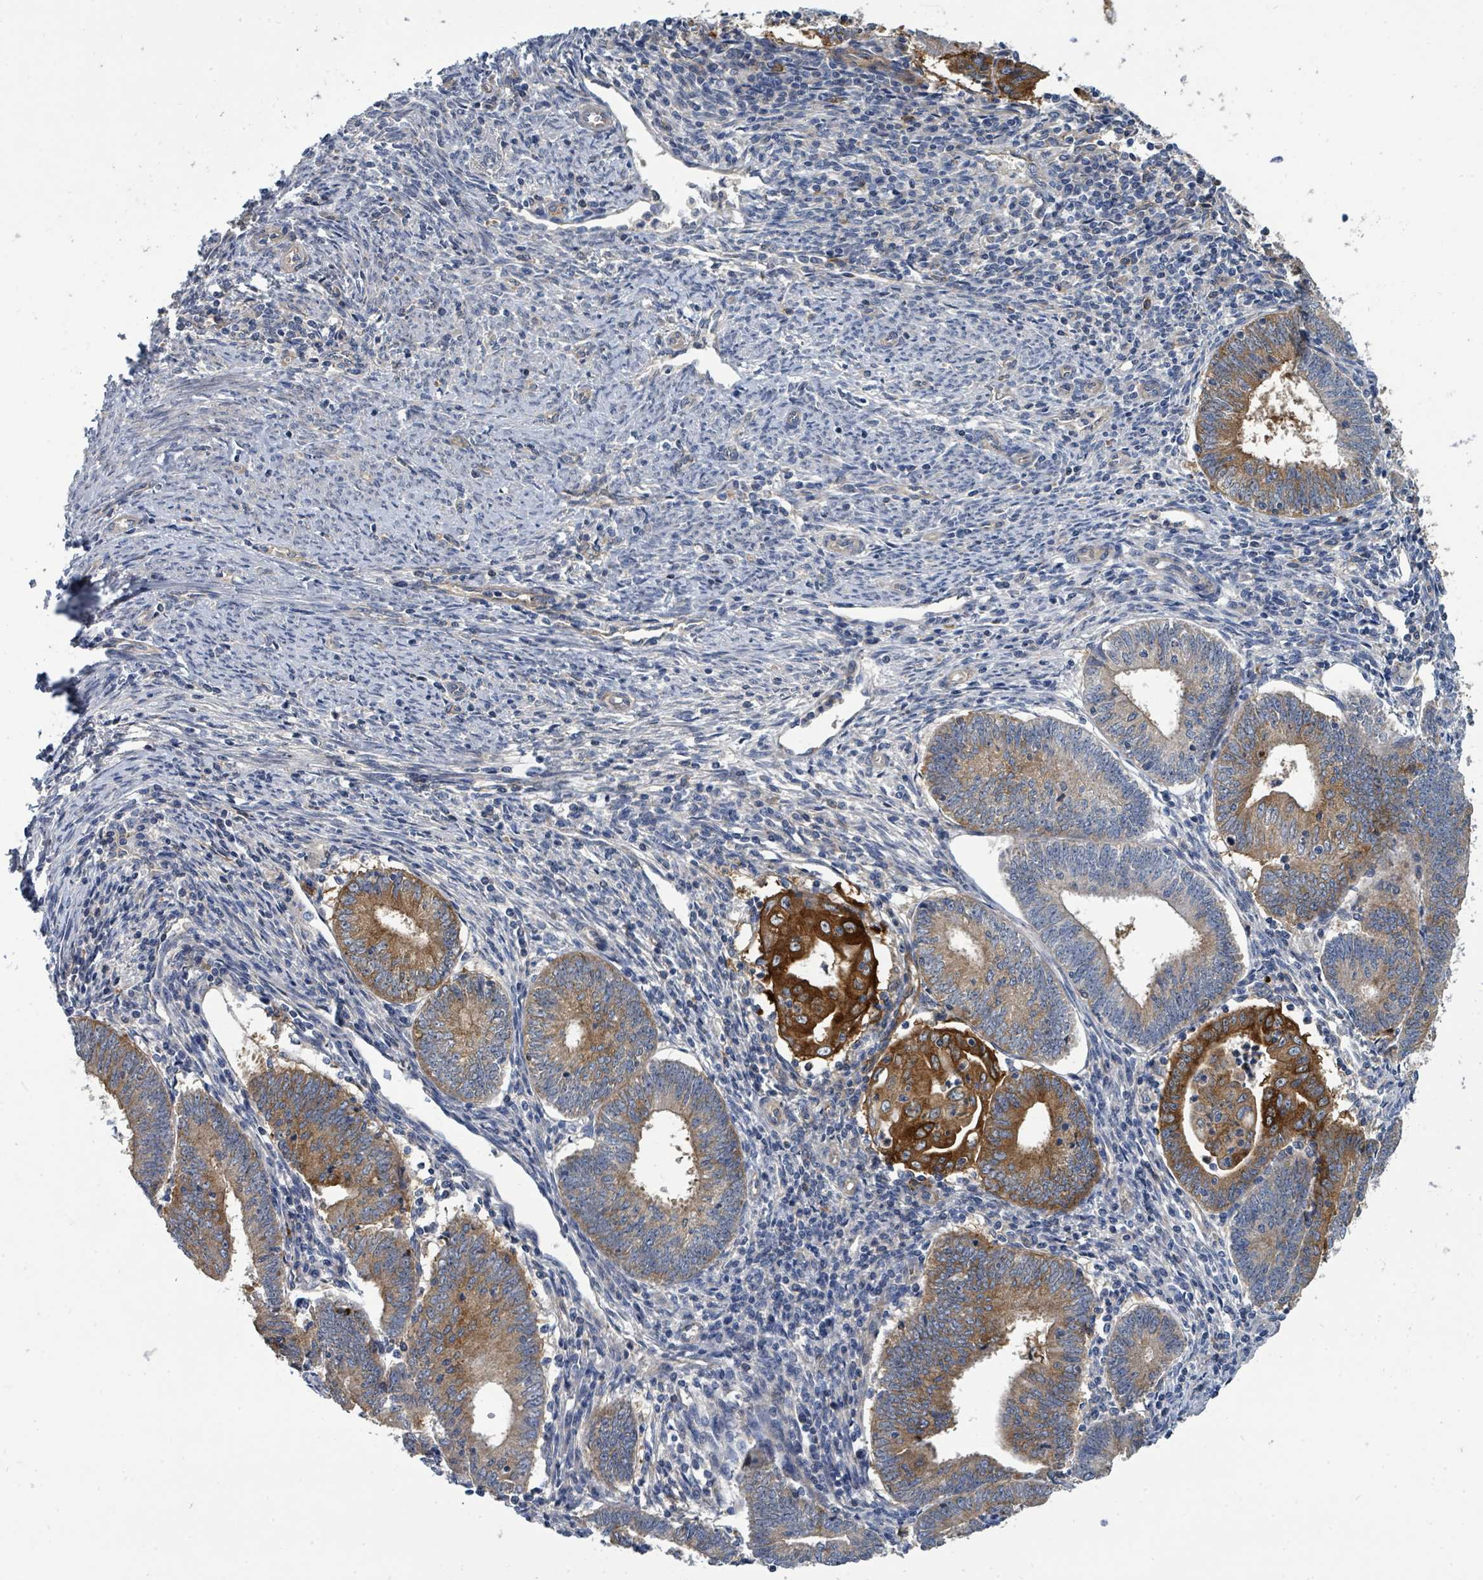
{"staining": {"intensity": "strong", "quantity": "<25%", "location": "cytoplasmic/membranous"}, "tissue": "endometrial cancer", "cell_type": "Tumor cells", "image_type": "cancer", "snomed": [{"axis": "morphology", "description": "Adenocarcinoma, NOS"}, {"axis": "topography", "description": "Endometrium"}], "caption": "Endometrial cancer (adenocarcinoma) was stained to show a protein in brown. There is medium levels of strong cytoplasmic/membranous expression in approximately <25% of tumor cells.", "gene": "IFIT1", "patient": {"sex": "female", "age": 60}}